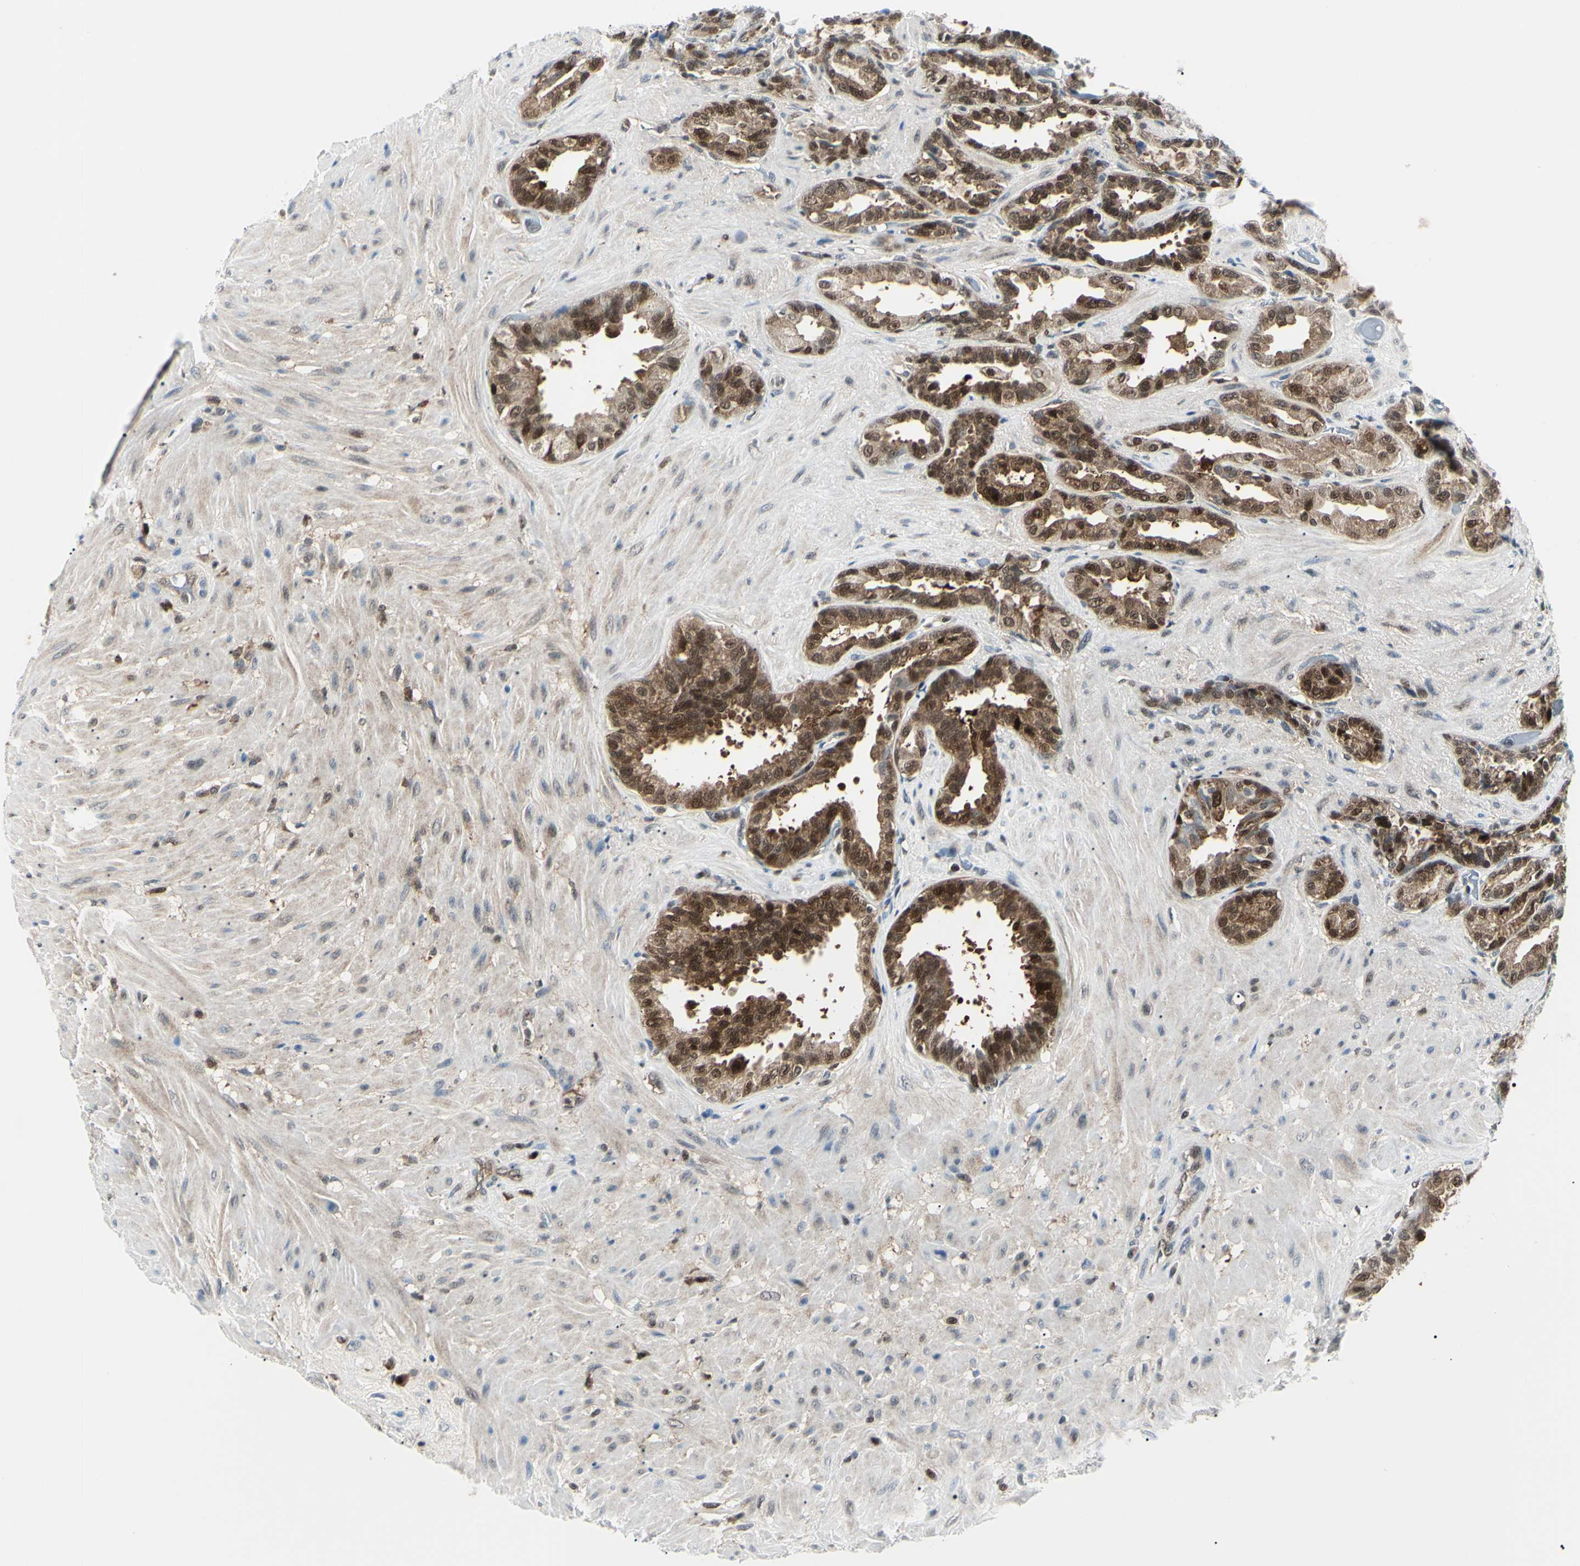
{"staining": {"intensity": "moderate", "quantity": ">75%", "location": "cytoplasmic/membranous,nuclear"}, "tissue": "seminal vesicle", "cell_type": "Glandular cells", "image_type": "normal", "snomed": [{"axis": "morphology", "description": "Normal tissue, NOS"}, {"axis": "topography", "description": "Seminal veicle"}], "caption": "Benign seminal vesicle demonstrates moderate cytoplasmic/membranous,nuclear expression in approximately >75% of glandular cells, visualized by immunohistochemistry. The protein of interest is stained brown, and the nuclei are stained in blue (DAB (3,3'-diaminobenzidine) IHC with brightfield microscopy, high magnification).", "gene": "PGK1", "patient": {"sex": "male", "age": 61}}